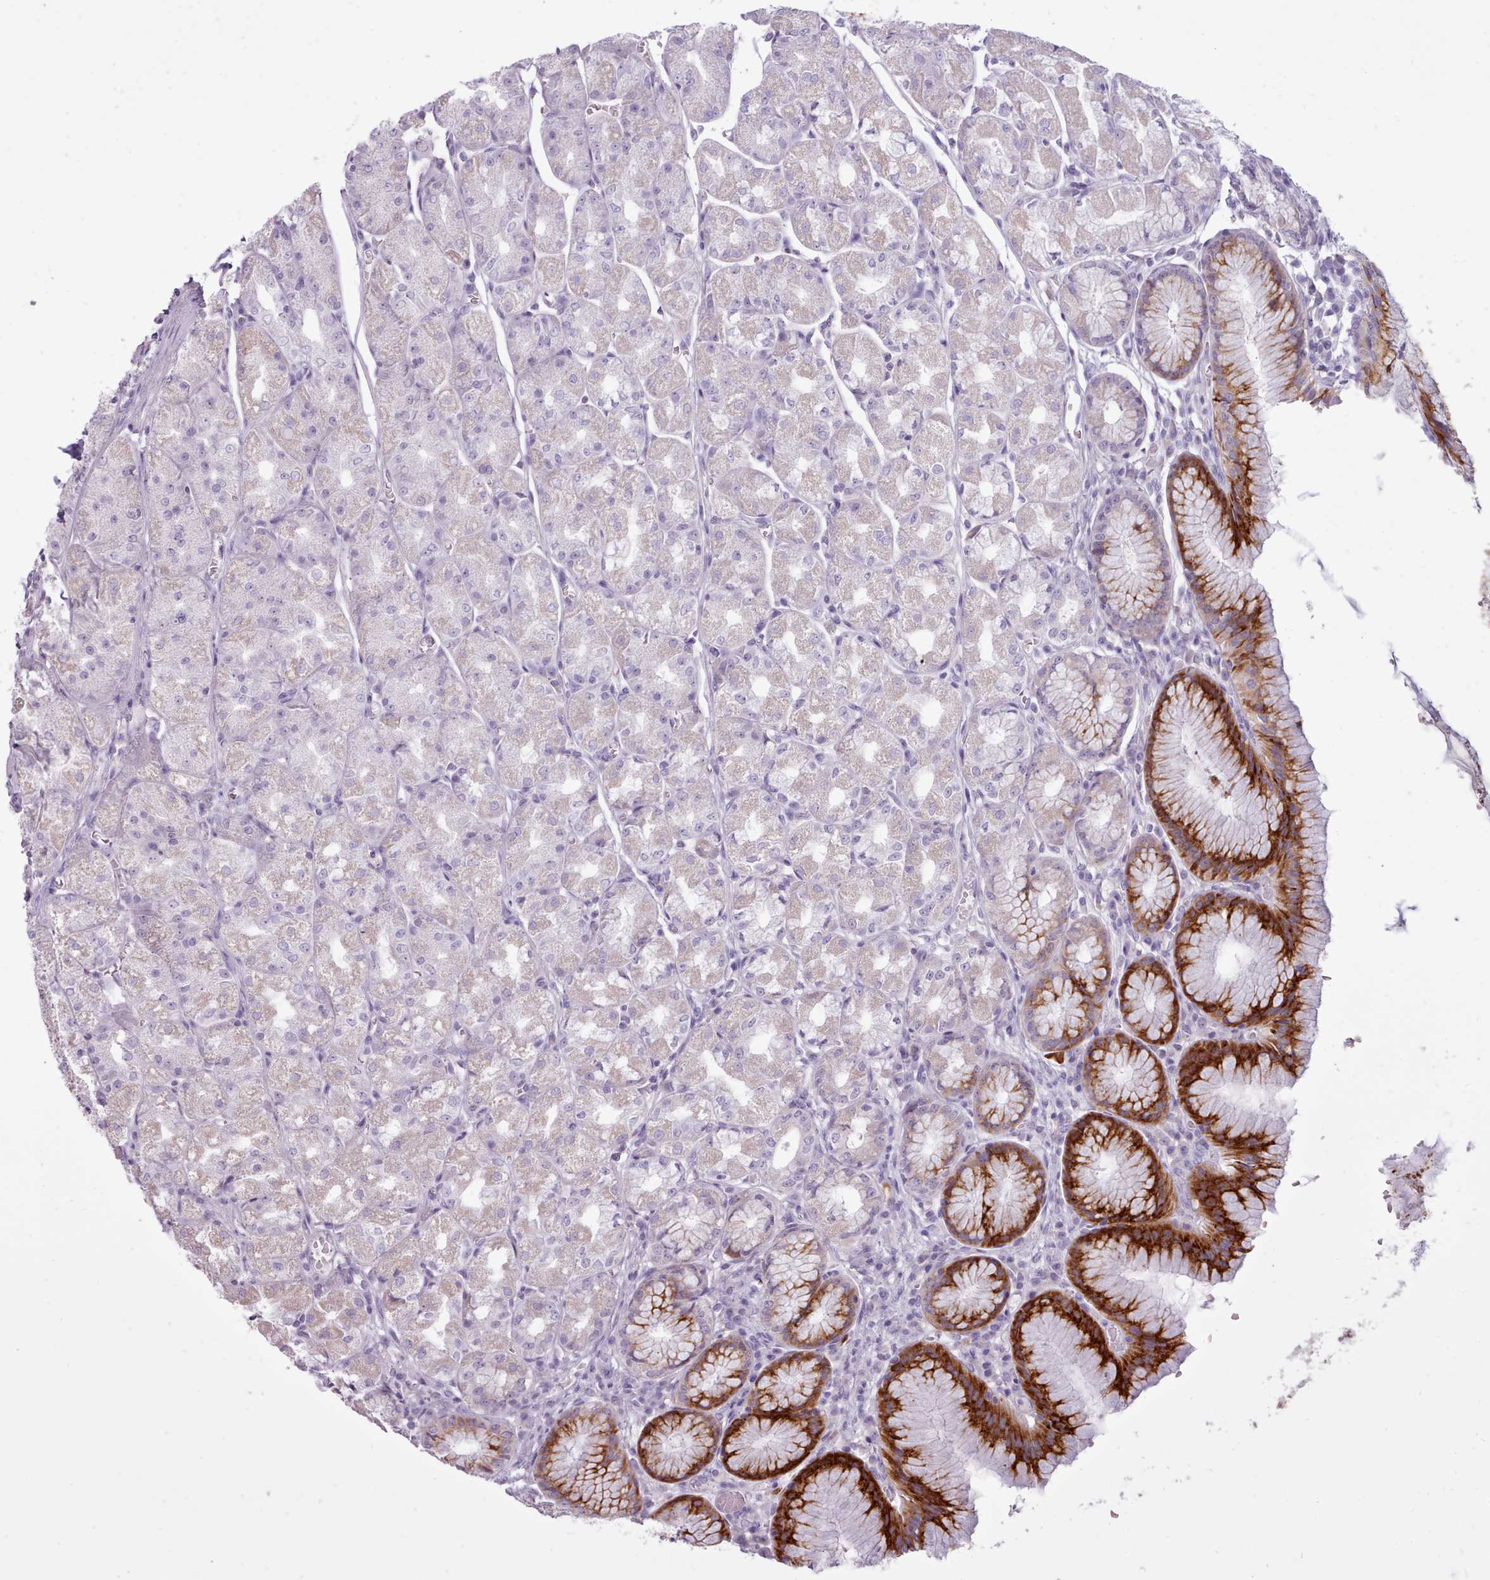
{"staining": {"intensity": "strong", "quantity": "<25%", "location": "cytoplasmic/membranous"}, "tissue": "stomach", "cell_type": "Glandular cells", "image_type": "normal", "snomed": [{"axis": "morphology", "description": "Normal tissue, NOS"}, {"axis": "topography", "description": "Stomach"}], "caption": "IHC (DAB (3,3'-diaminobenzidine)) staining of unremarkable human stomach reveals strong cytoplasmic/membranous protein expression in about <25% of glandular cells.", "gene": "BDKRB2", "patient": {"sex": "male", "age": 55}}